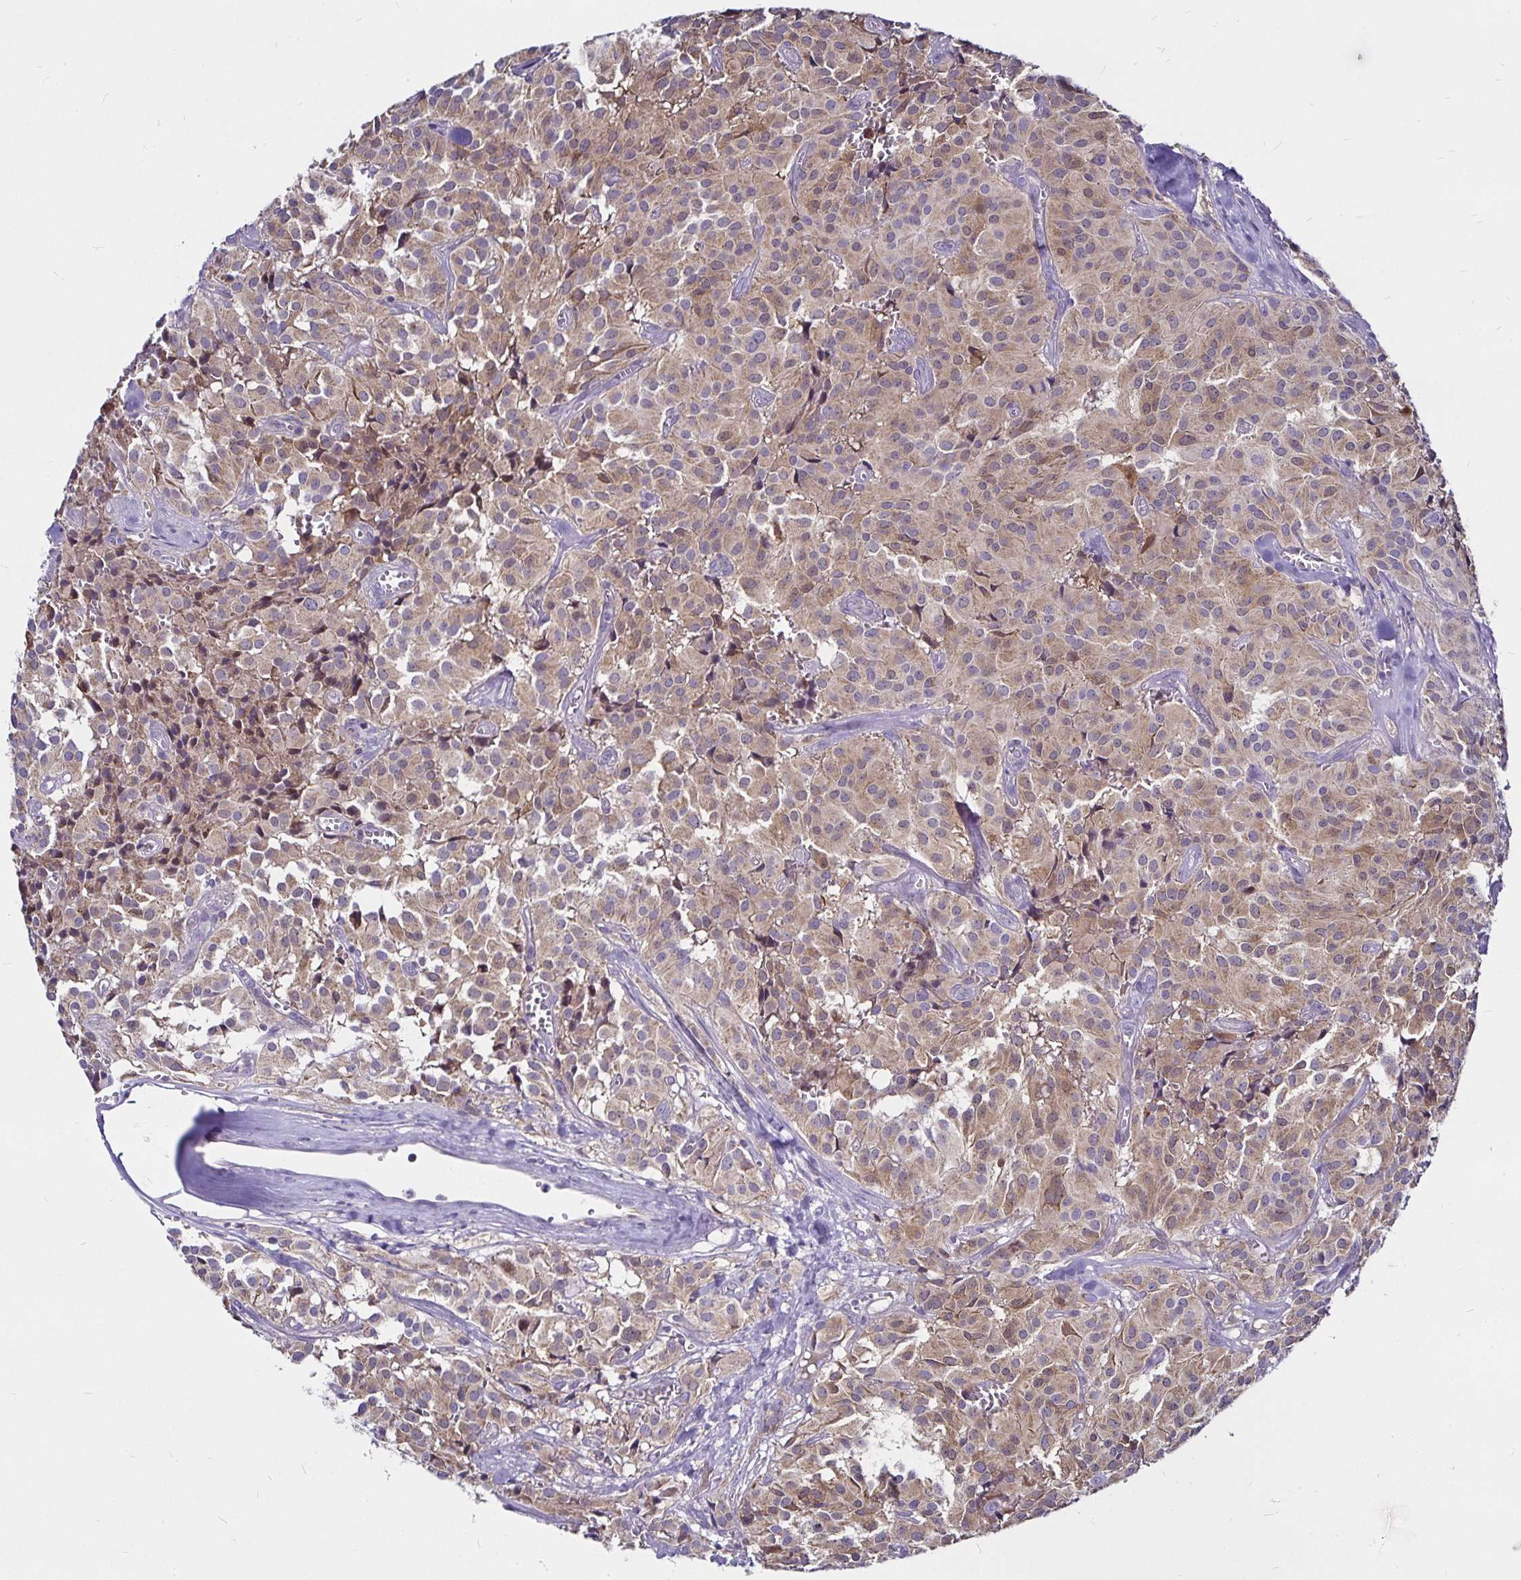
{"staining": {"intensity": "weak", "quantity": ">75%", "location": "cytoplasmic/membranous"}, "tissue": "glioma", "cell_type": "Tumor cells", "image_type": "cancer", "snomed": [{"axis": "morphology", "description": "Glioma, malignant, Low grade"}, {"axis": "topography", "description": "Brain"}], "caption": "Immunohistochemical staining of human malignant glioma (low-grade) demonstrates low levels of weak cytoplasmic/membranous protein positivity in about >75% of tumor cells.", "gene": "PGAM2", "patient": {"sex": "male", "age": 42}}